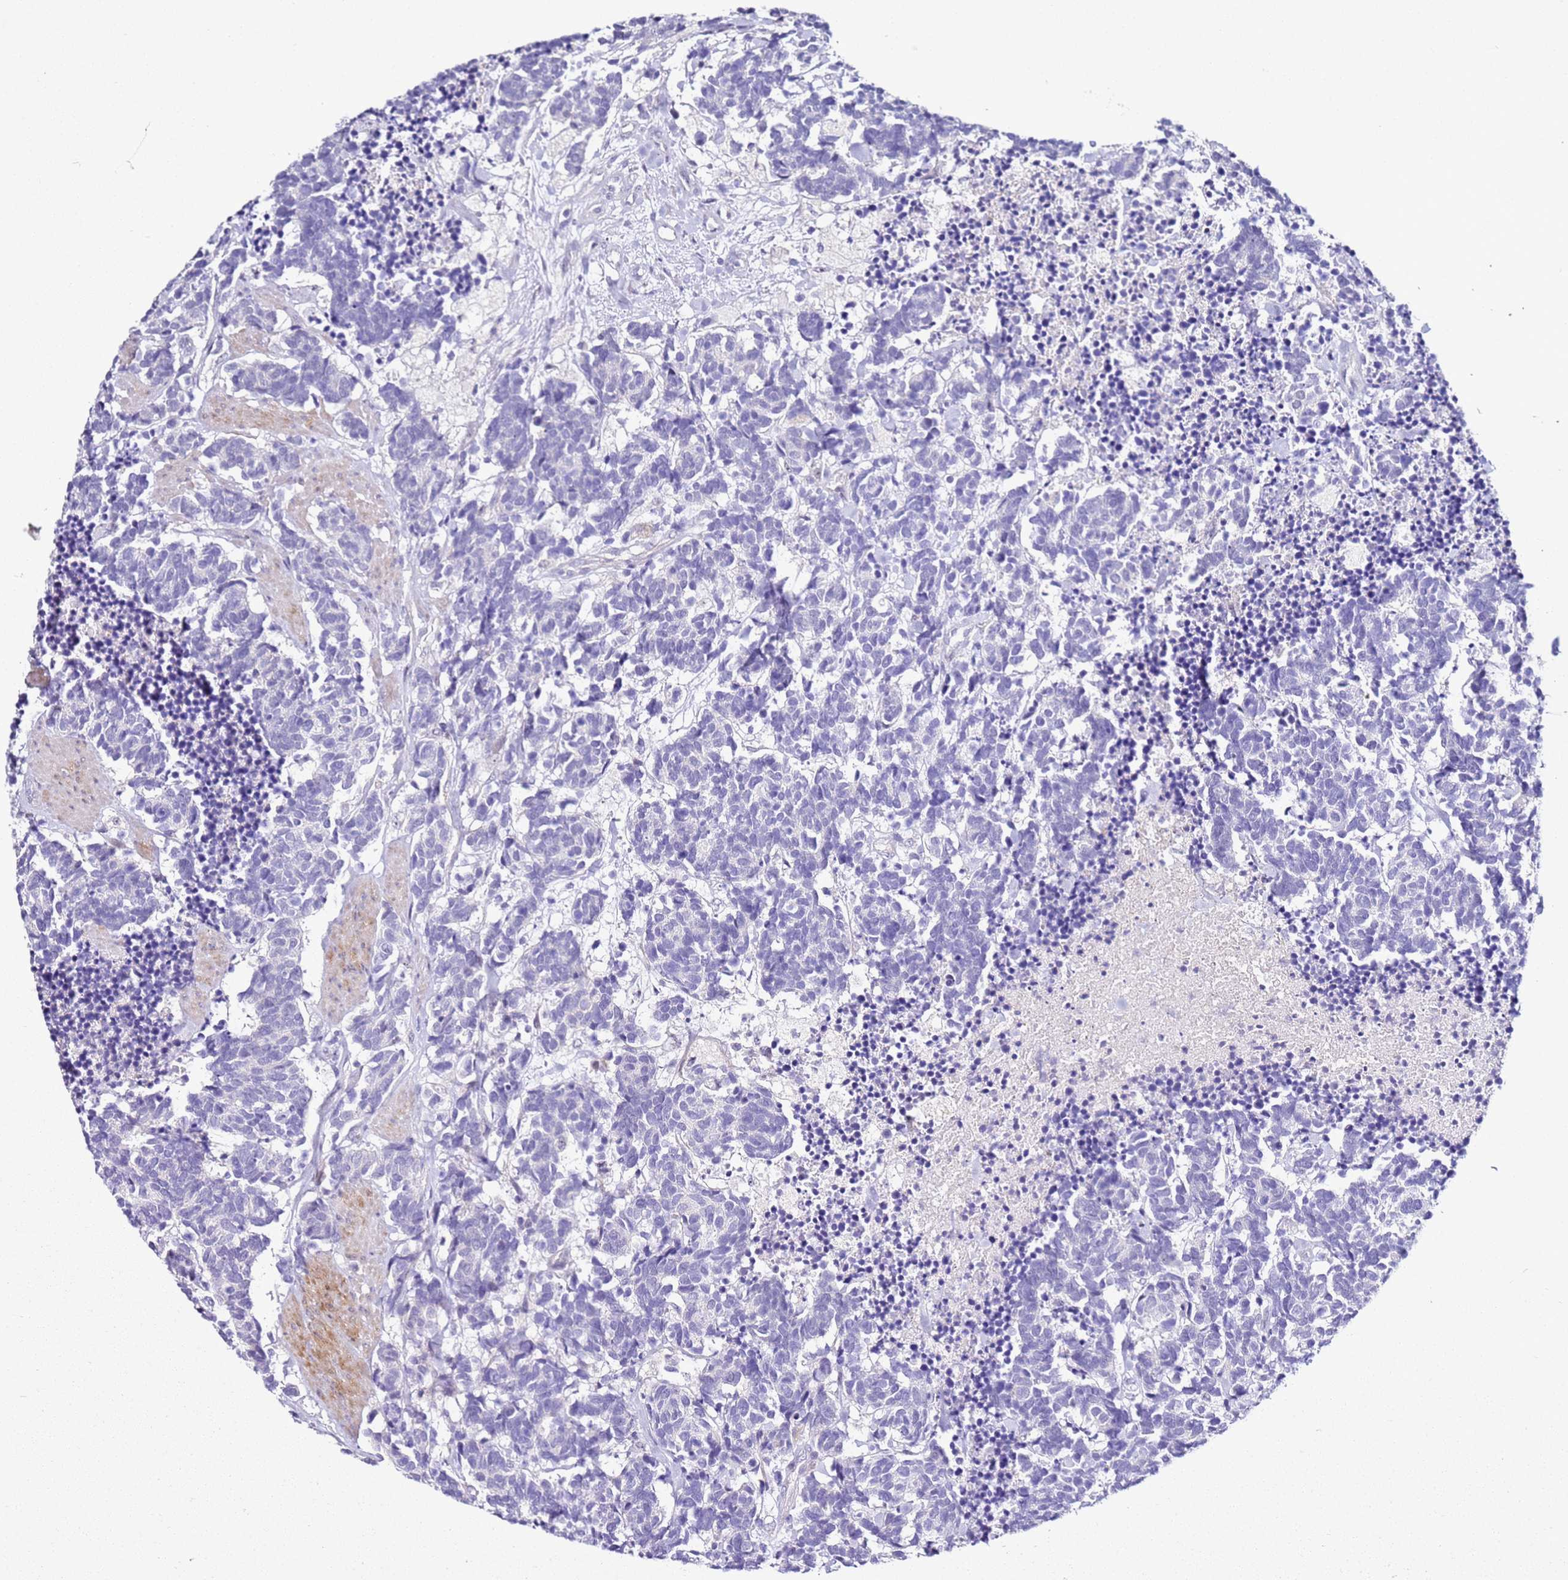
{"staining": {"intensity": "negative", "quantity": "none", "location": "none"}, "tissue": "carcinoid", "cell_type": "Tumor cells", "image_type": "cancer", "snomed": [{"axis": "morphology", "description": "Carcinoma, NOS"}, {"axis": "morphology", "description": "Carcinoid, malignant, NOS"}, {"axis": "topography", "description": "Prostate"}], "caption": "The IHC histopathology image has no significant staining in tumor cells of carcinoma tissue. (DAB (3,3'-diaminobenzidine) immunohistochemistry (IHC), high magnification).", "gene": "HGD", "patient": {"sex": "male", "age": 57}}